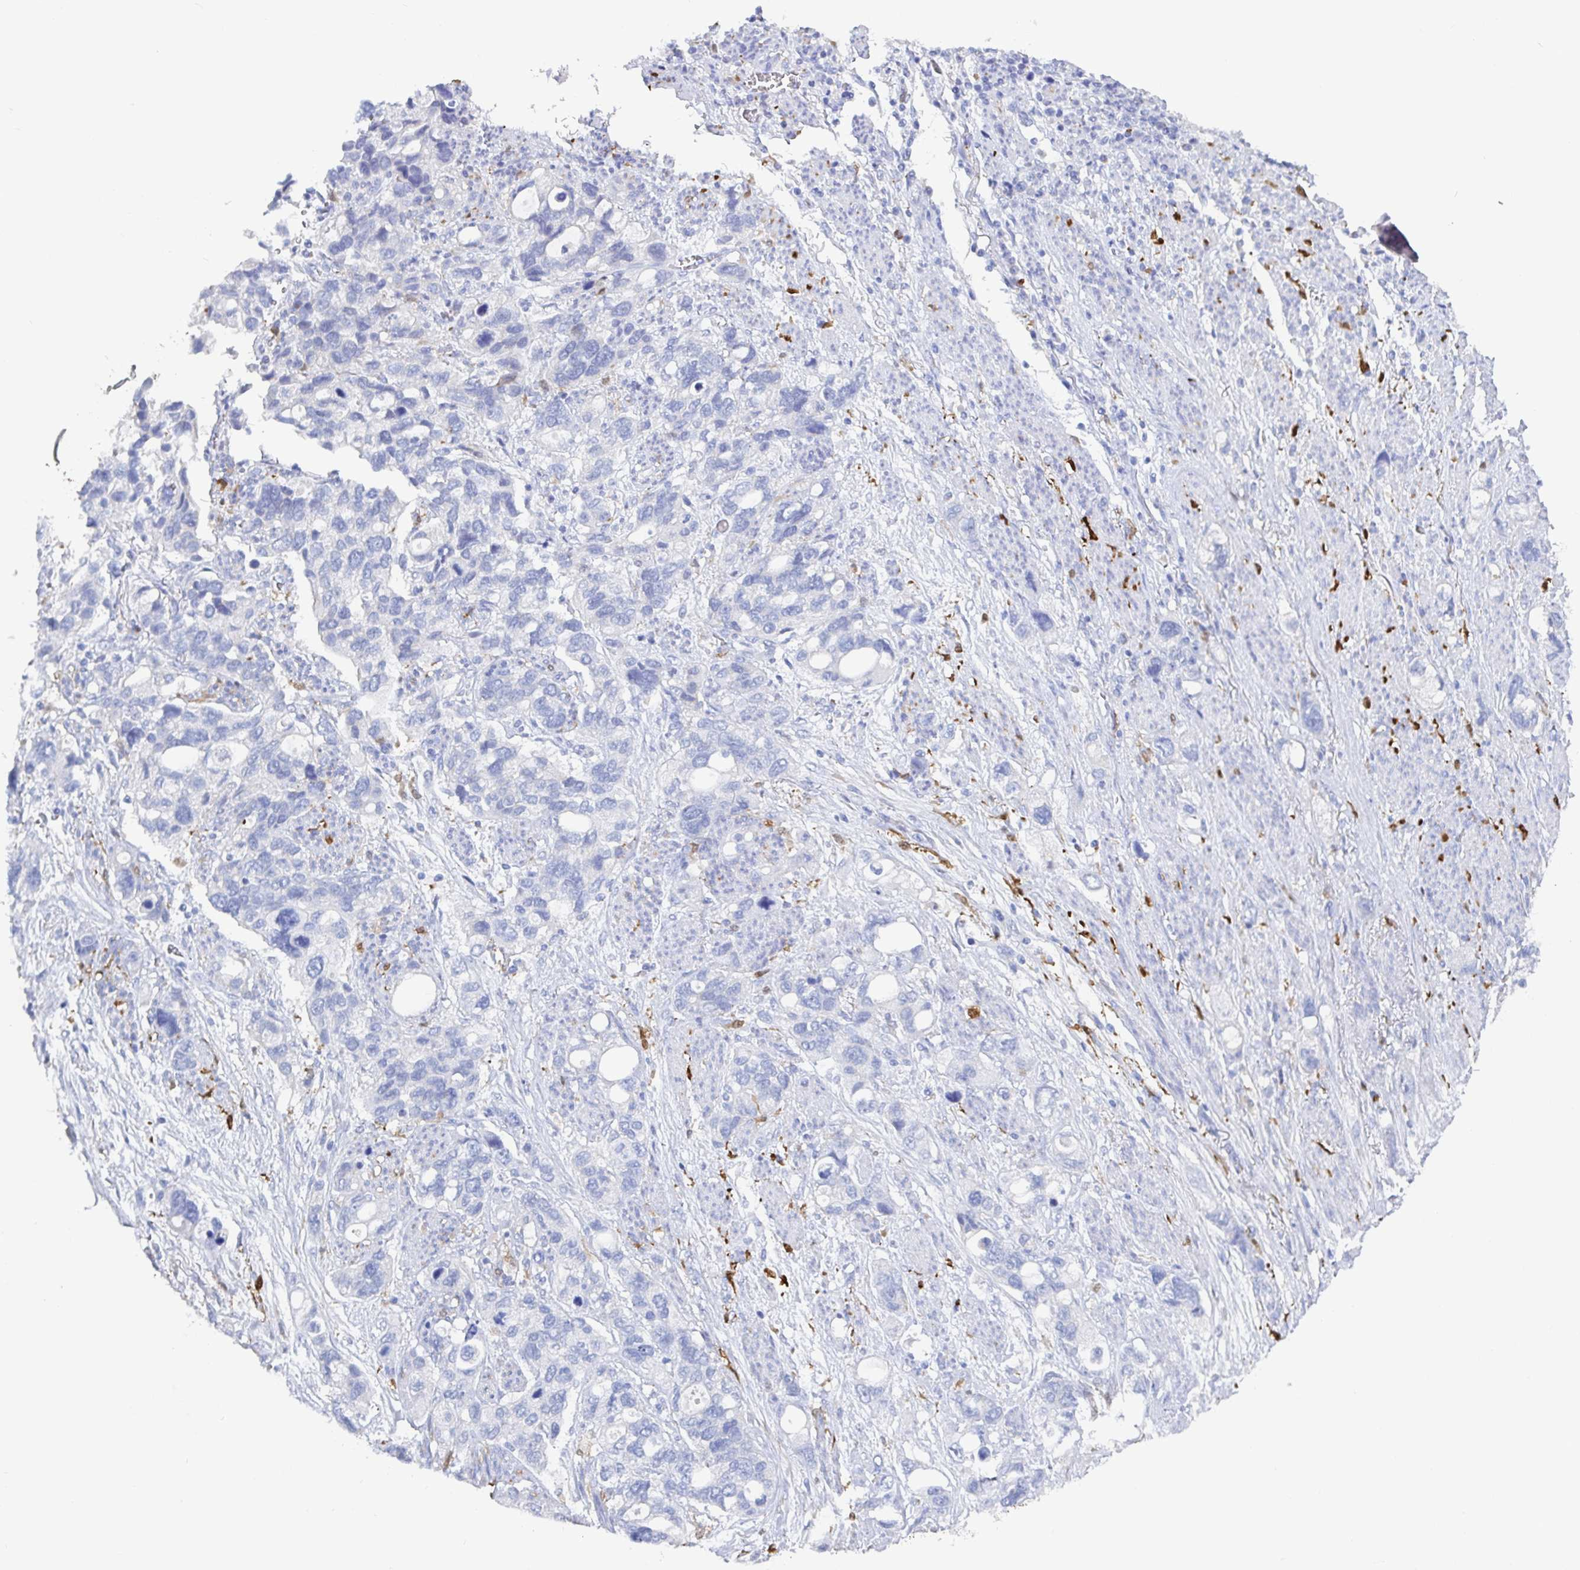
{"staining": {"intensity": "negative", "quantity": "none", "location": "none"}, "tissue": "stomach cancer", "cell_type": "Tumor cells", "image_type": "cancer", "snomed": [{"axis": "morphology", "description": "Adenocarcinoma, NOS"}, {"axis": "topography", "description": "Stomach, upper"}], "caption": "There is no significant staining in tumor cells of adenocarcinoma (stomach).", "gene": "OR2A4", "patient": {"sex": "female", "age": 81}}